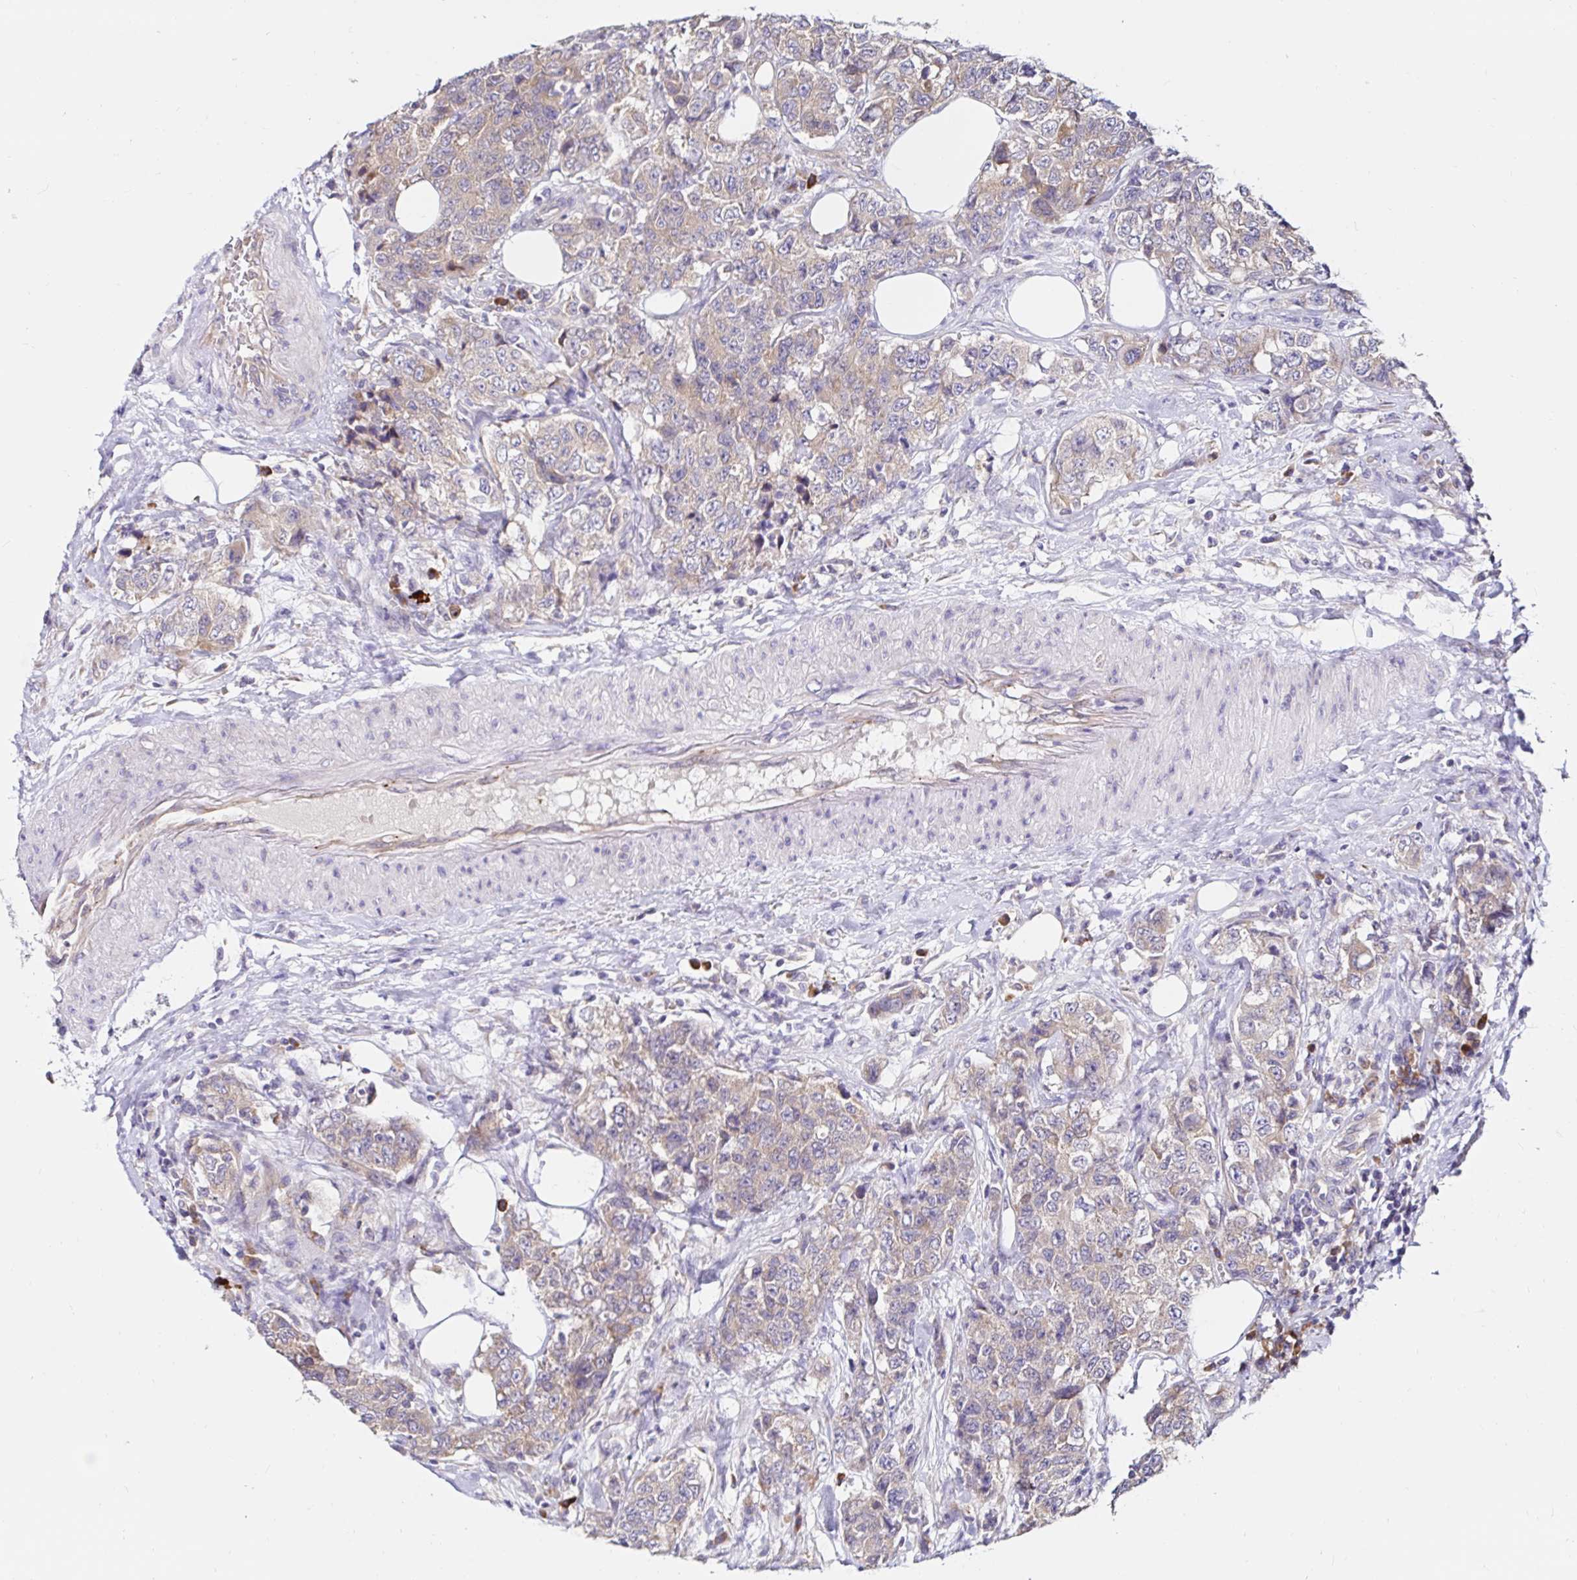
{"staining": {"intensity": "weak", "quantity": ">75%", "location": "cytoplasmic/membranous"}, "tissue": "urothelial cancer", "cell_type": "Tumor cells", "image_type": "cancer", "snomed": [{"axis": "morphology", "description": "Urothelial carcinoma, High grade"}, {"axis": "topography", "description": "Urinary bladder"}], "caption": "Immunohistochemistry (IHC) staining of urothelial carcinoma (high-grade), which exhibits low levels of weak cytoplasmic/membranous expression in approximately >75% of tumor cells indicating weak cytoplasmic/membranous protein expression. The staining was performed using DAB (brown) for protein detection and nuclei were counterstained in hematoxylin (blue).", "gene": "VSIG2", "patient": {"sex": "female", "age": 78}}